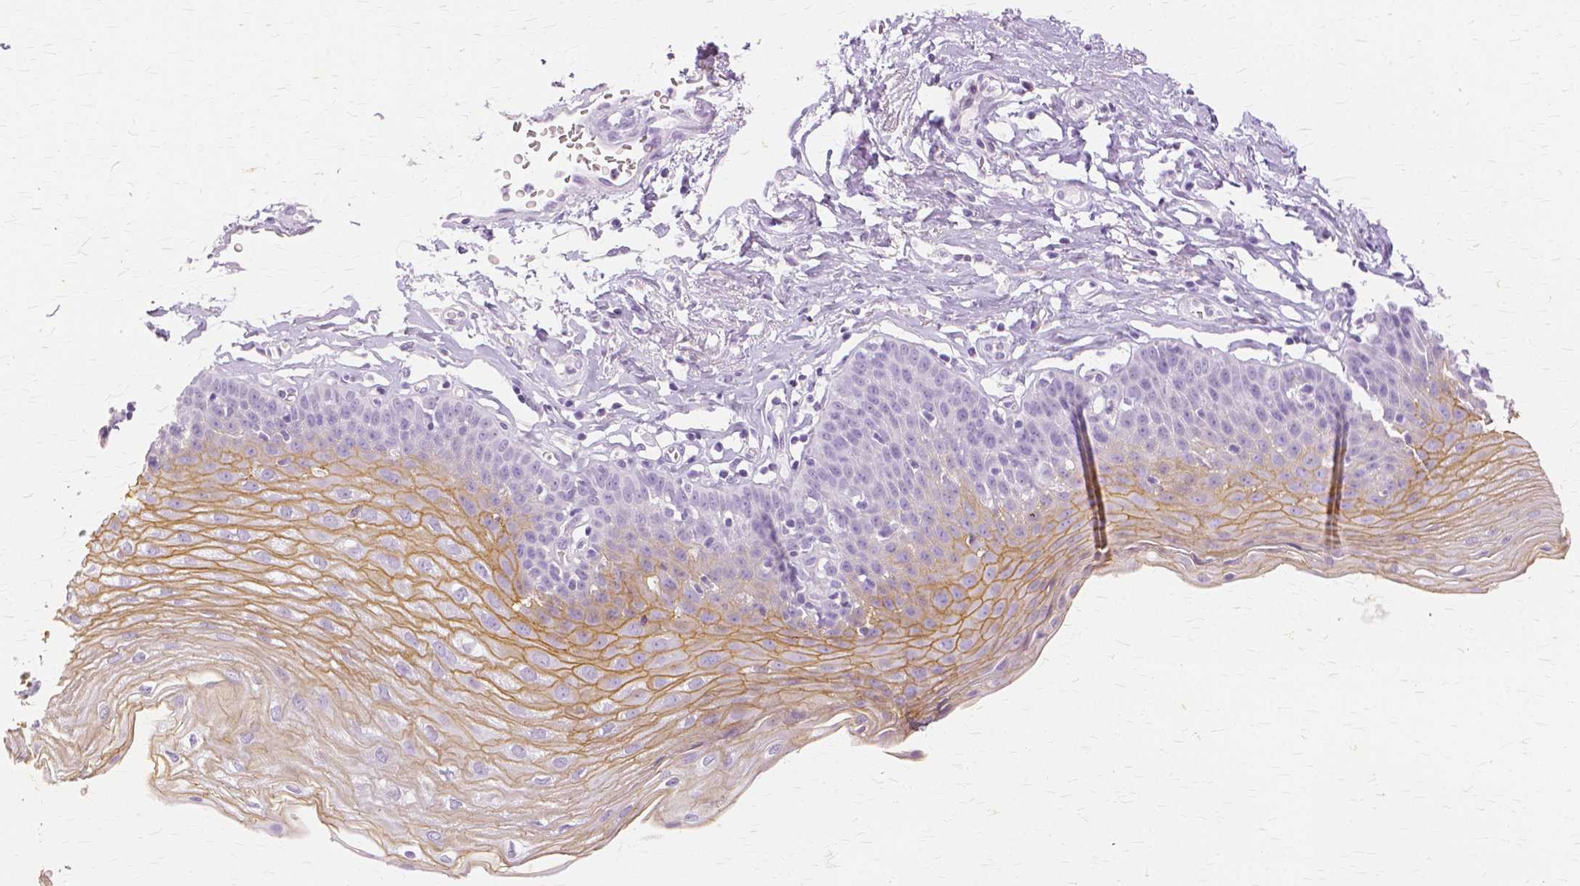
{"staining": {"intensity": "moderate", "quantity": "25%-75%", "location": "cytoplasmic/membranous"}, "tissue": "esophagus", "cell_type": "Squamous epithelial cells", "image_type": "normal", "snomed": [{"axis": "morphology", "description": "Normal tissue, NOS"}, {"axis": "topography", "description": "Esophagus"}], "caption": "Protein analysis of normal esophagus shows moderate cytoplasmic/membranous positivity in about 25%-75% of squamous epithelial cells. (DAB IHC with brightfield microscopy, high magnification).", "gene": "TGM1", "patient": {"sex": "female", "age": 81}}